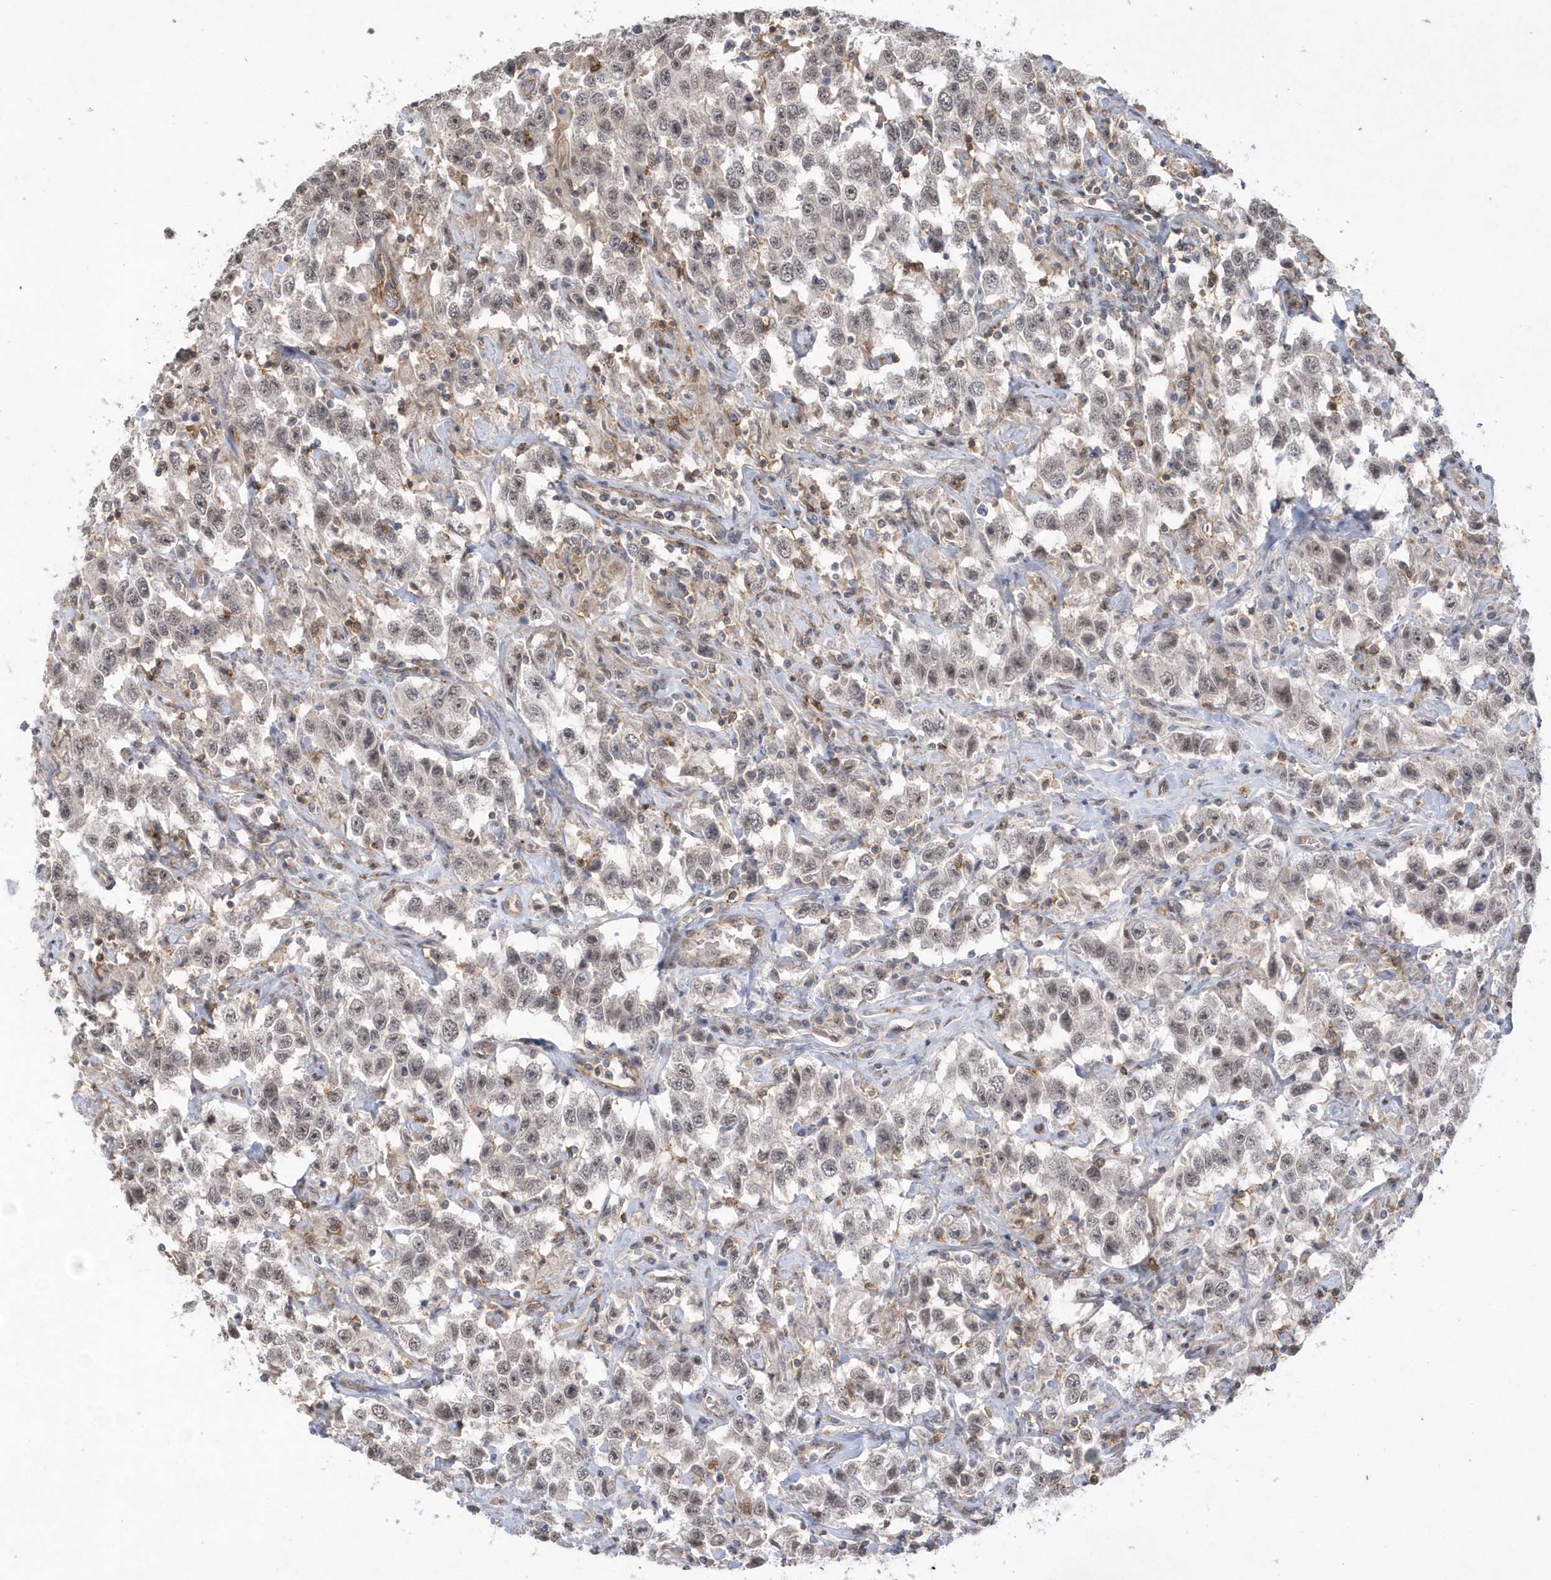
{"staining": {"intensity": "weak", "quantity": "<25%", "location": "cytoplasmic/membranous"}, "tissue": "testis cancer", "cell_type": "Tumor cells", "image_type": "cancer", "snomed": [{"axis": "morphology", "description": "Seminoma, NOS"}, {"axis": "topography", "description": "Testis"}], "caption": "An IHC histopathology image of seminoma (testis) is shown. There is no staining in tumor cells of seminoma (testis).", "gene": "CRIP3", "patient": {"sex": "male", "age": 41}}